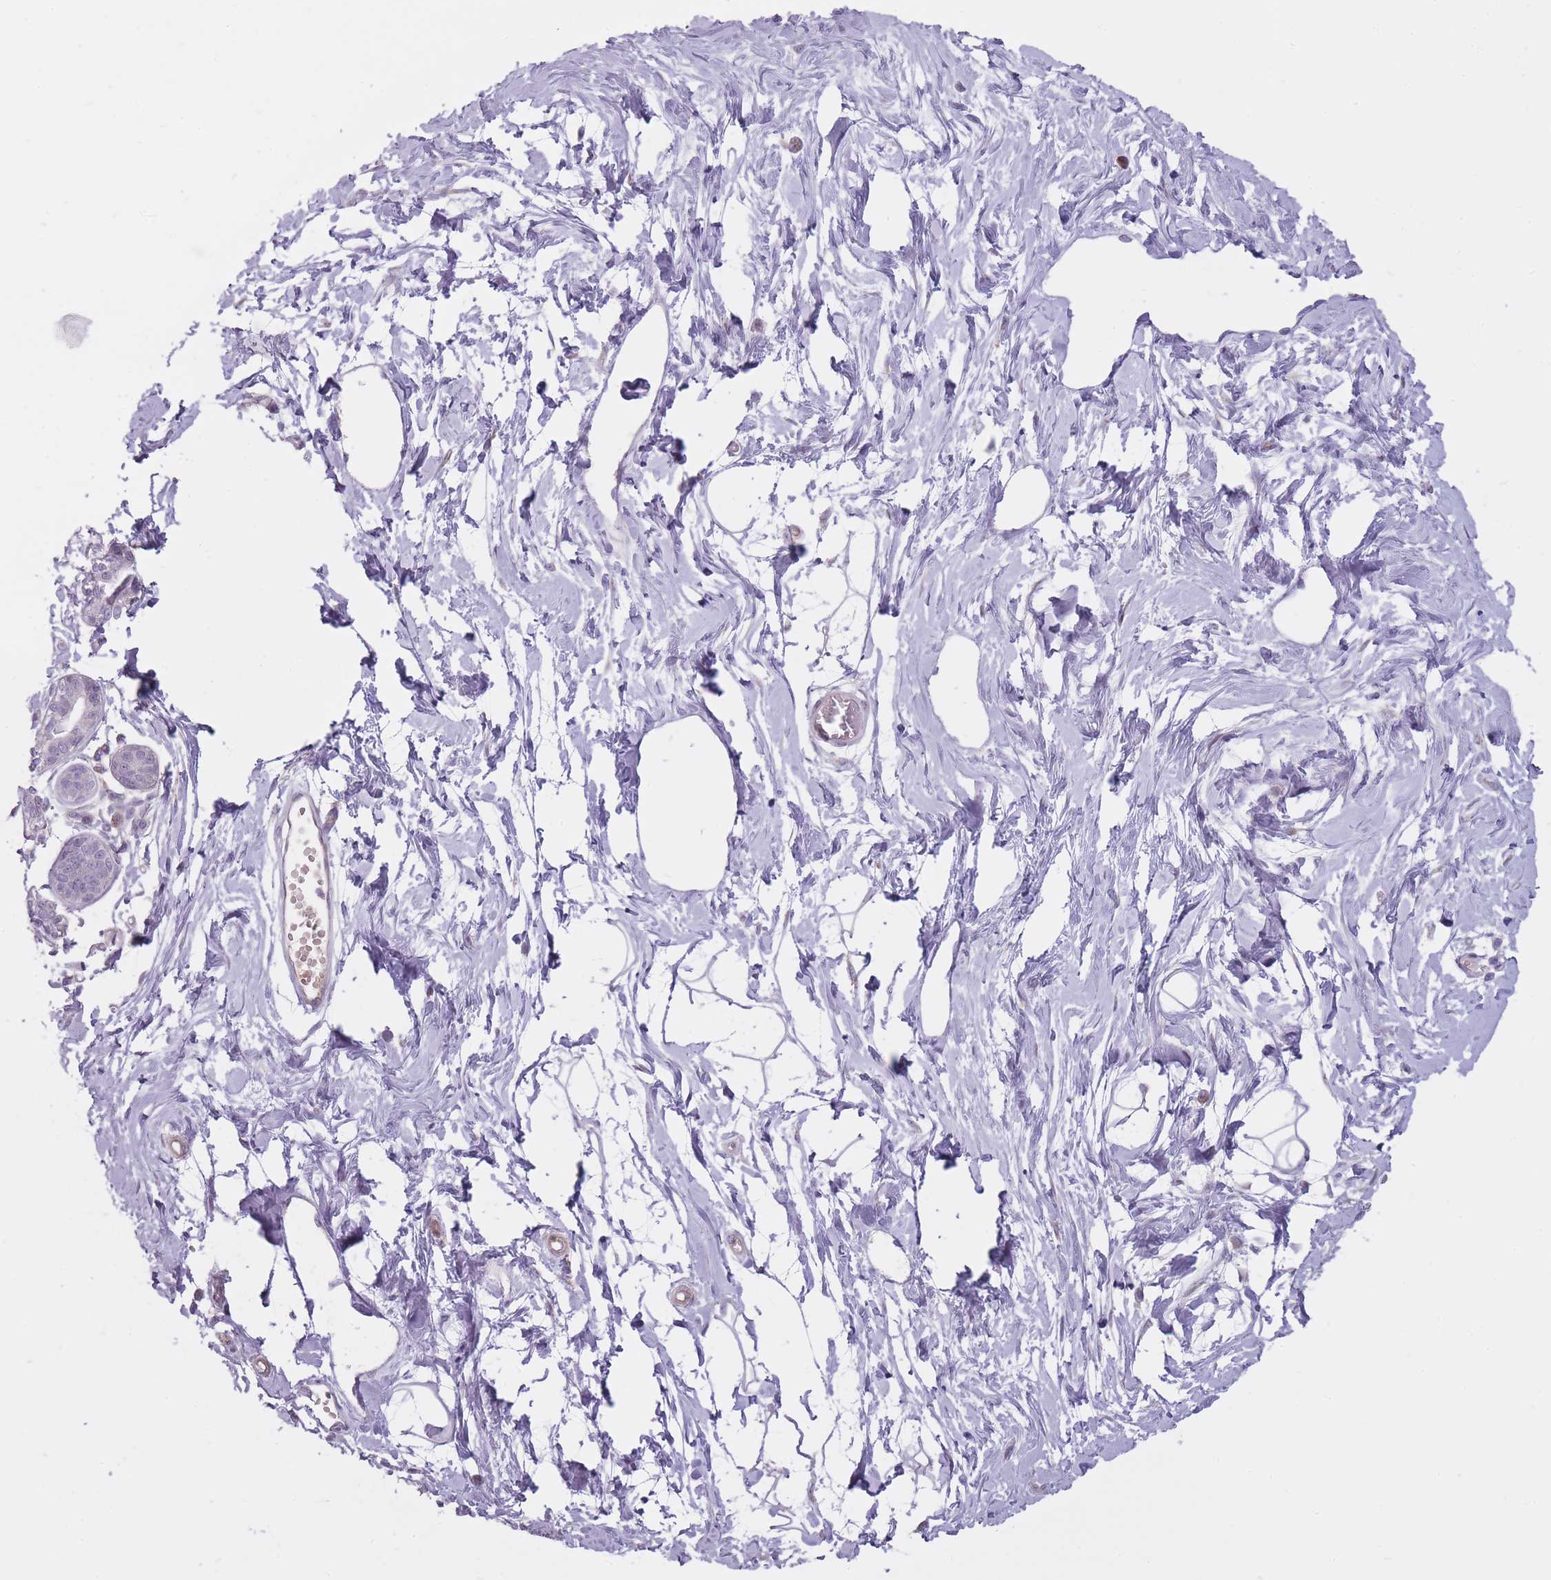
{"staining": {"intensity": "negative", "quantity": "none", "location": "none"}, "tissue": "breast", "cell_type": "Adipocytes", "image_type": "normal", "snomed": [{"axis": "morphology", "description": "Normal tissue, NOS"}, {"axis": "topography", "description": "Breast"}], "caption": "High magnification brightfield microscopy of unremarkable breast stained with DAB (brown) and counterstained with hematoxylin (blue): adipocytes show no significant positivity. Brightfield microscopy of immunohistochemistry stained with DAB (3,3'-diaminobenzidine) (brown) and hematoxylin (blue), captured at high magnification.", "gene": "PGRMC2", "patient": {"sex": "female", "age": 45}}